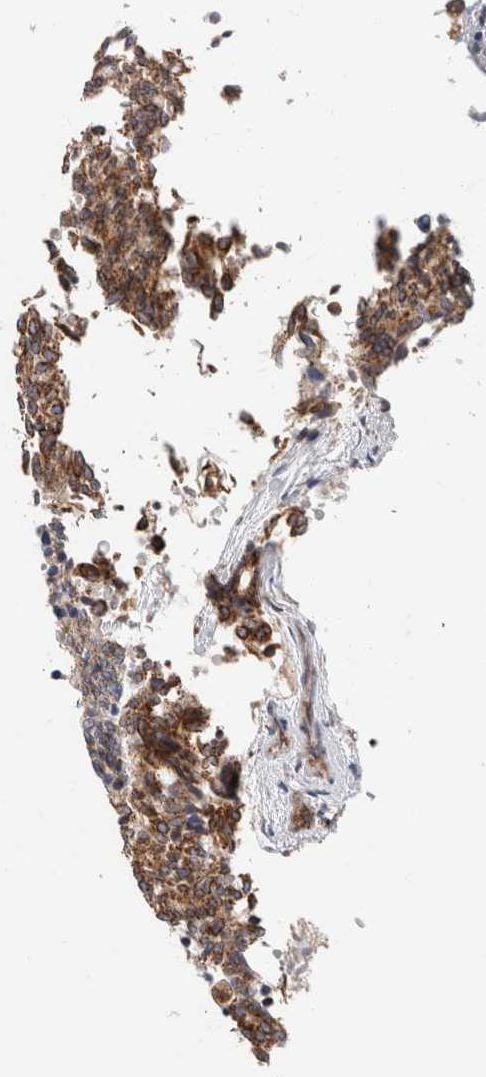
{"staining": {"intensity": "moderate", "quantity": ">75%", "location": "cytoplasmic/membranous"}, "tissue": "carcinoid", "cell_type": "Tumor cells", "image_type": "cancer", "snomed": [{"axis": "morphology", "description": "Carcinoid, malignant, NOS"}, {"axis": "topography", "description": "Pancreas"}], "caption": "DAB (3,3'-diaminobenzidine) immunohistochemical staining of carcinoid shows moderate cytoplasmic/membranous protein staining in about >75% of tumor cells.", "gene": "IARS2", "patient": {"sex": "female", "age": 54}}